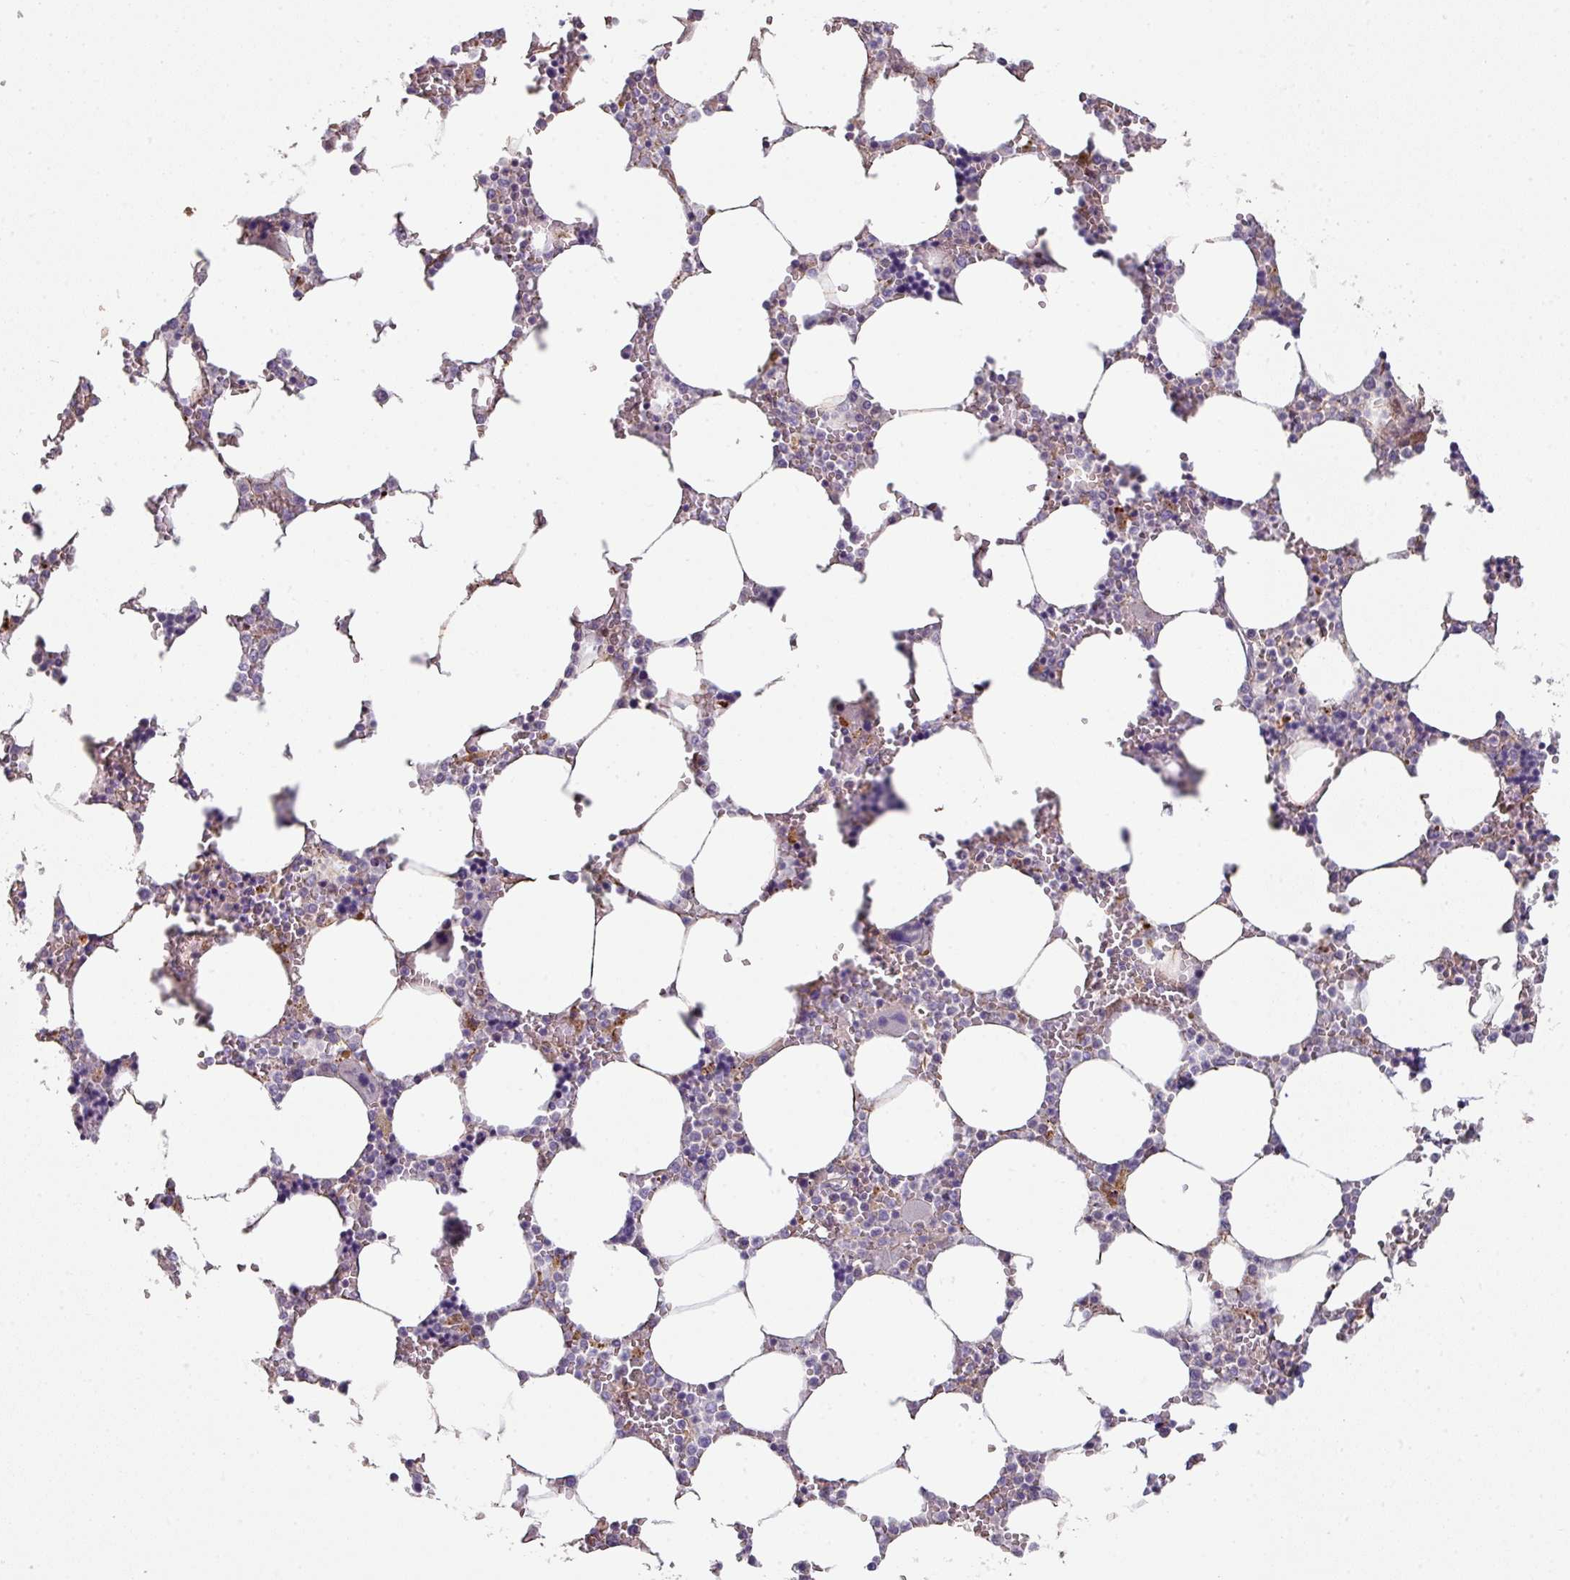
{"staining": {"intensity": "negative", "quantity": "none", "location": "none"}, "tissue": "bone marrow", "cell_type": "Hematopoietic cells", "image_type": "normal", "snomed": [{"axis": "morphology", "description": "Normal tissue, NOS"}, {"axis": "topography", "description": "Bone marrow"}], "caption": "Protein analysis of benign bone marrow displays no significant positivity in hematopoietic cells. Nuclei are stained in blue.", "gene": "C2orf16", "patient": {"sex": "male", "age": 64}}